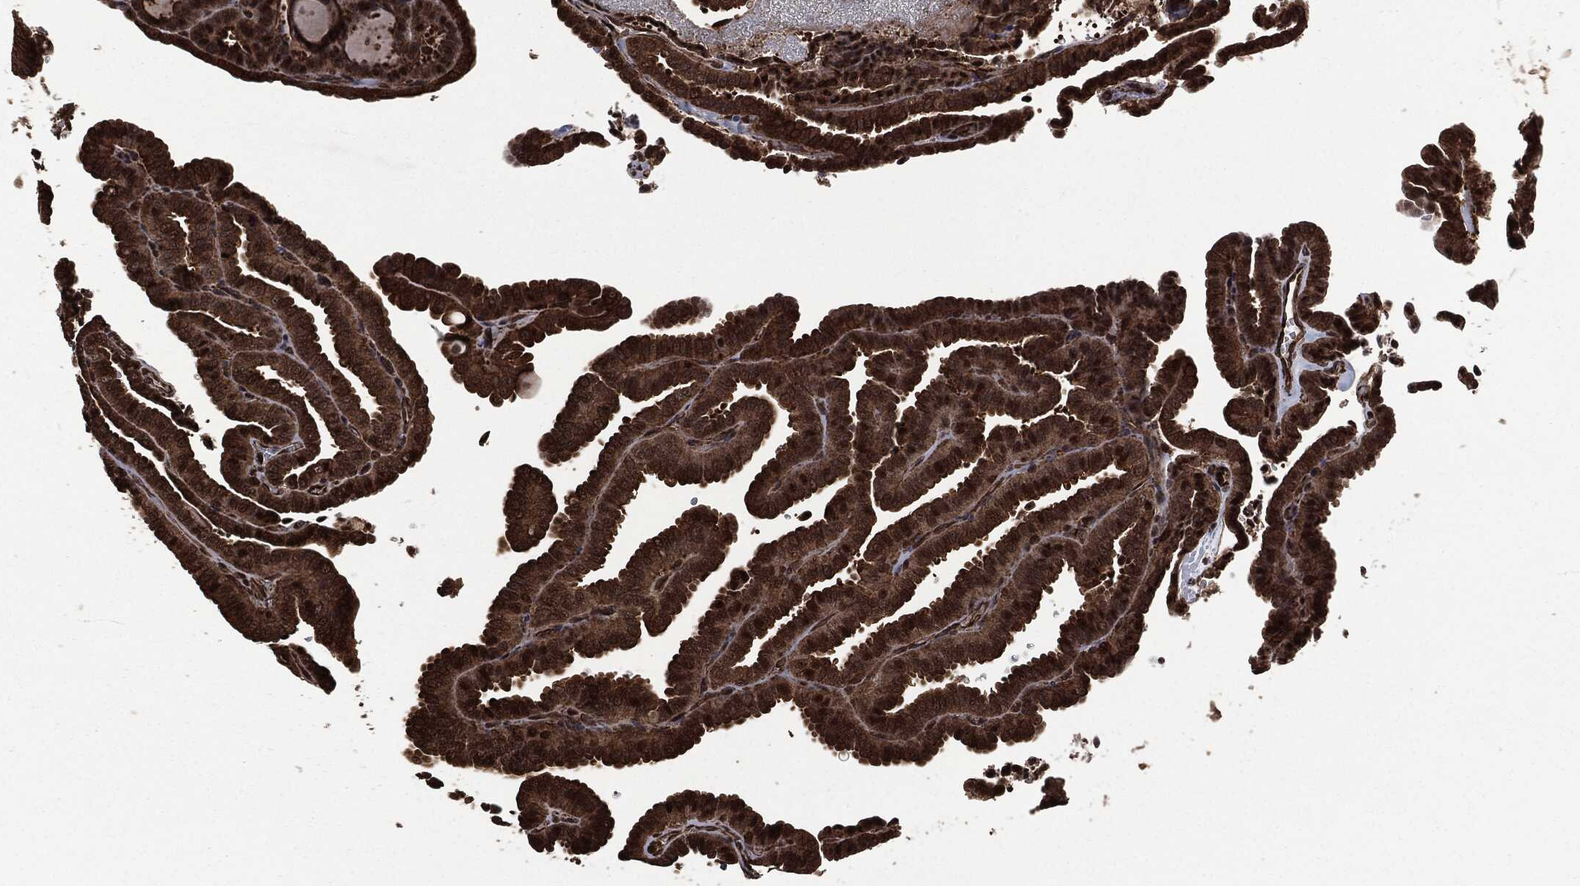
{"staining": {"intensity": "strong", "quantity": ">75%", "location": "cytoplasmic/membranous"}, "tissue": "thyroid cancer", "cell_type": "Tumor cells", "image_type": "cancer", "snomed": [{"axis": "morphology", "description": "Papillary adenocarcinoma, NOS"}, {"axis": "topography", "description": "Thyroid gland"}], "caption": "A high-resolution micrograph shows immunohistochemistry staining of thyroid cancer, which reveals strong cytoplasmic/membranous staining in about >75% of tumor cells.", "gene": "HRAS", "patient": {"sex": "female", "age": 39}}